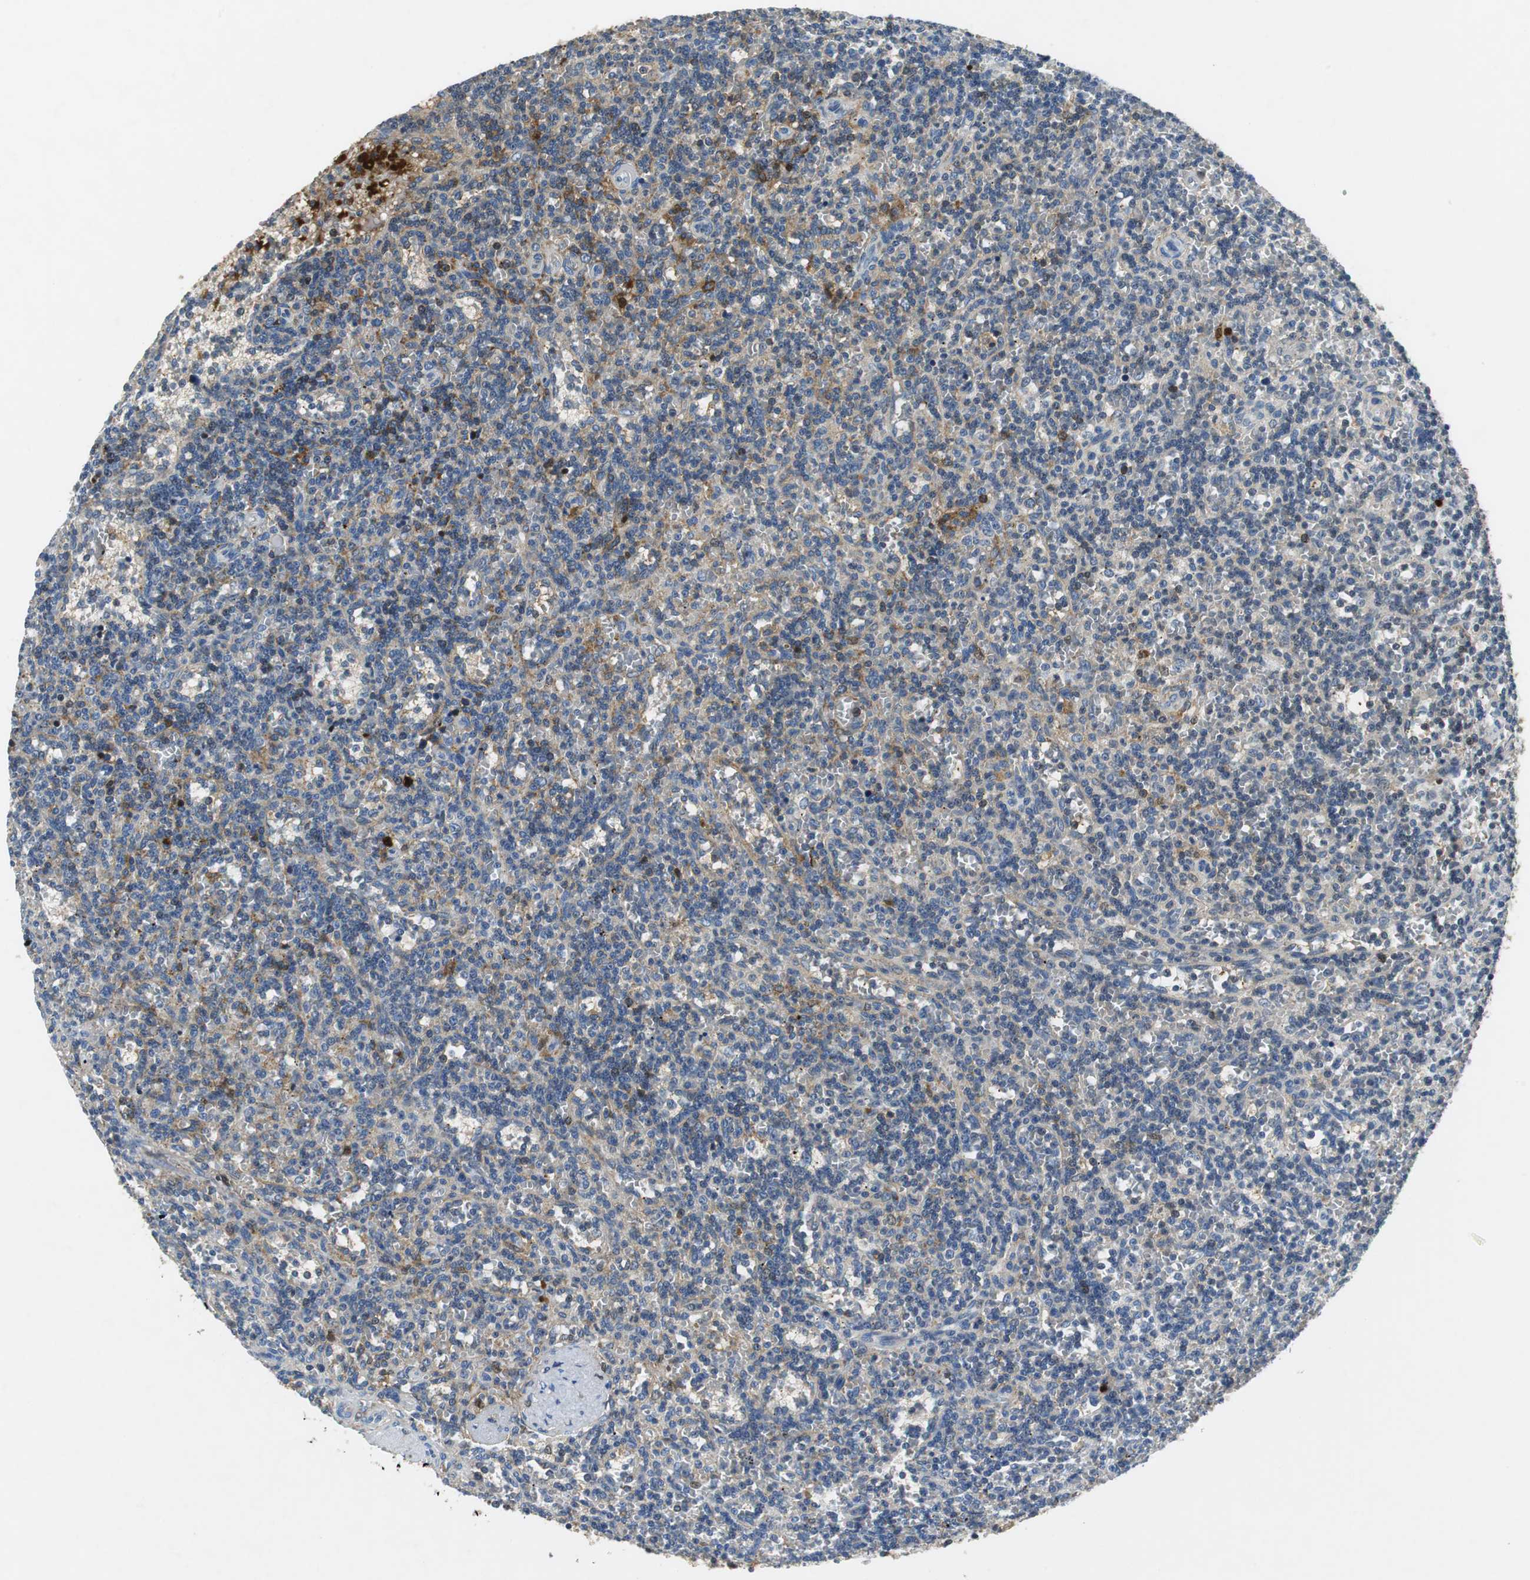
{"staining": {"intensity": "weak", "quantity": "25%-75%", "location": "cytoplasmic/membranous"}, "tissue": "lymphoma", "cell_type": "Tumor cells", "image_type": "cancer", "snomed": [{"axis": "morphology", "description": "Malignant lymphoma, non-Hodgkin's type, Low grade"}, {"axis": "topography", "description": "Spleen"}], "caption": "DAB (3,3'-diaminobenzidine) immunohistochemical staining of malignant lymphoma, non-Hodgkin's type (low-grade) displays weak cytoplasmic/membranous protein staining in about 25%-75% of tumor cells.", "gene": "ORM1", "patient": {"sex": "male", "age": 73}}